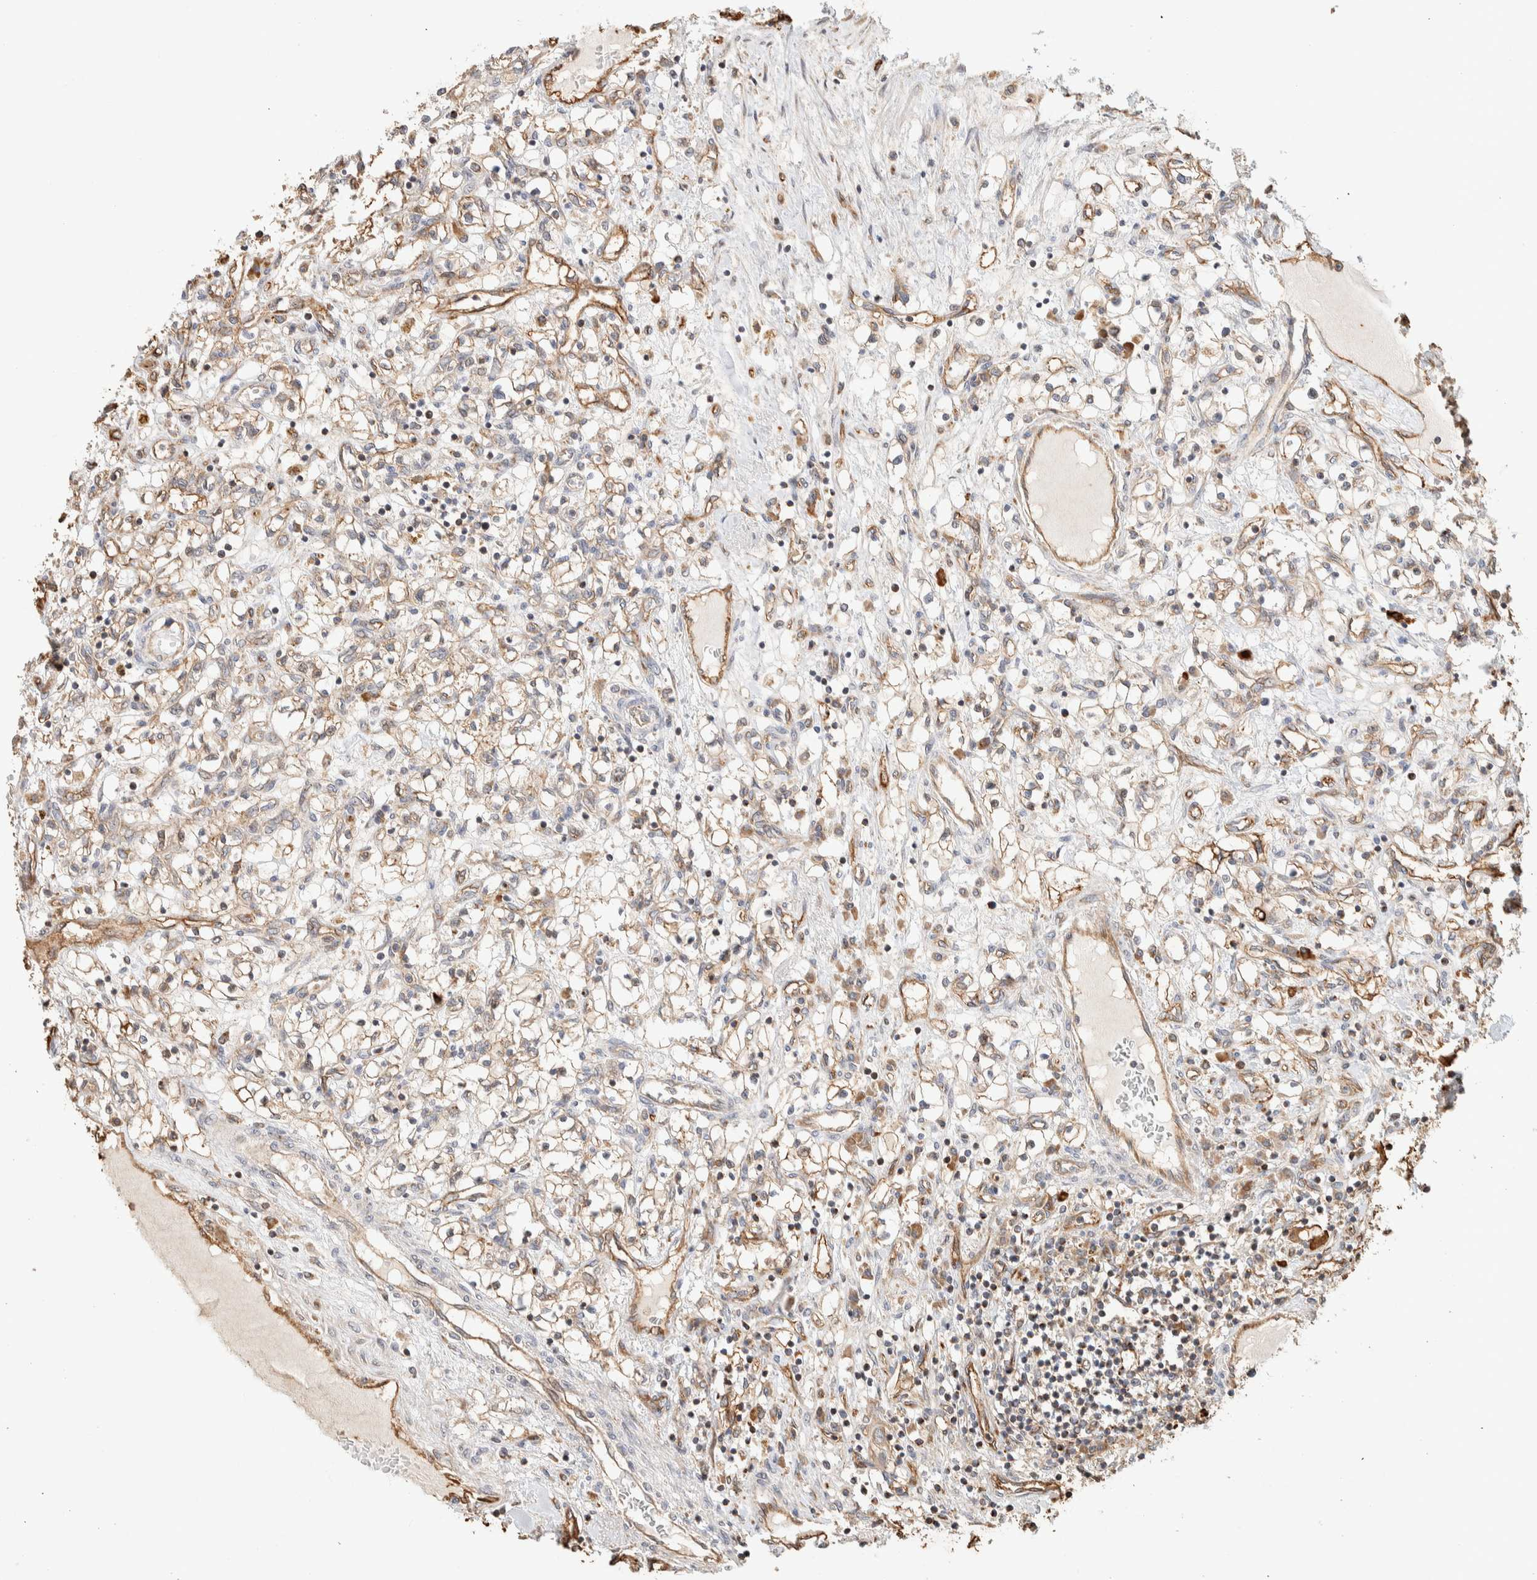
{"staining": {"intensity": "weak", "quantity": ">75%", "location": "cytoplasmic/membranous"}, "tissue": "renal cancer", "cell_type": "Tumor cells", "image_type": "cancer", "snomed": [{"axis": "morphology", "description": "Adenocarcinoma, NOS"}, {"axis": "topography", "description": "Kidney"}], "caption": "Immunohistochemical staining of human renal adenocarcinoma displays low levels of weak cytoplasmic/membranous expression in about >75% of tumor cells.", "gene": "KIF9", "patient": {"sex": "male", "age": 68}}